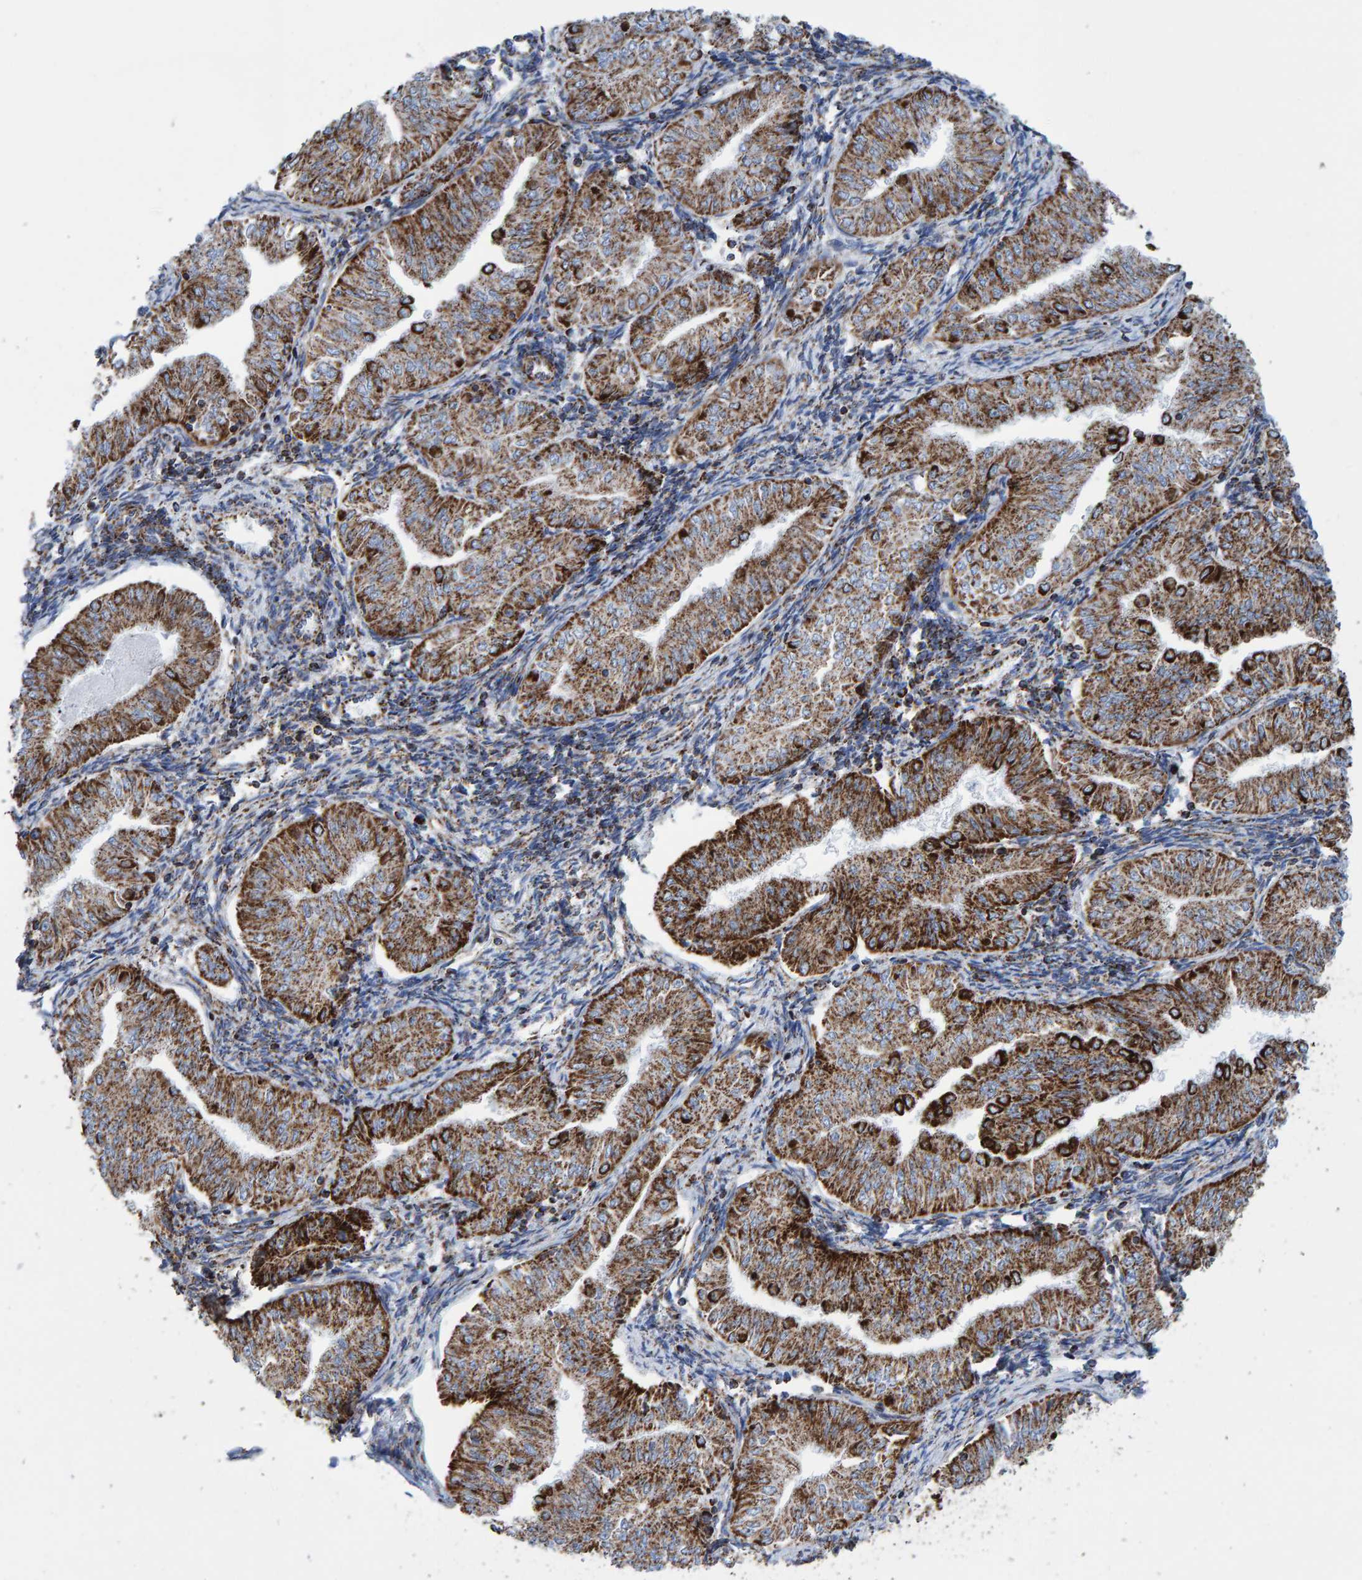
{"staining": {"intensity": "strong", "quantity": ">75%", "location": "cytoplasmic/membranous"}, "tissue": "endometrial cancer", "cell_type": "Tumor cells", "image_type": "cancer", "snomed": [{"axis": "morphology", "description": "Normal tissue, NOS"}, {"axis": "morphology", "description": "Adenocarcinoma, NOS"}, {"axis": "topography", "description": "Endometrium"}], "caption": "Immunohistochemistry (IHC) of endometrial cancer shows high levels of strong cytoplasmic/membranous expression in approximately >75% of tumor cells.", "gene": "ENSG00000262660", "patient": {"sex": "female", "age": 53}}